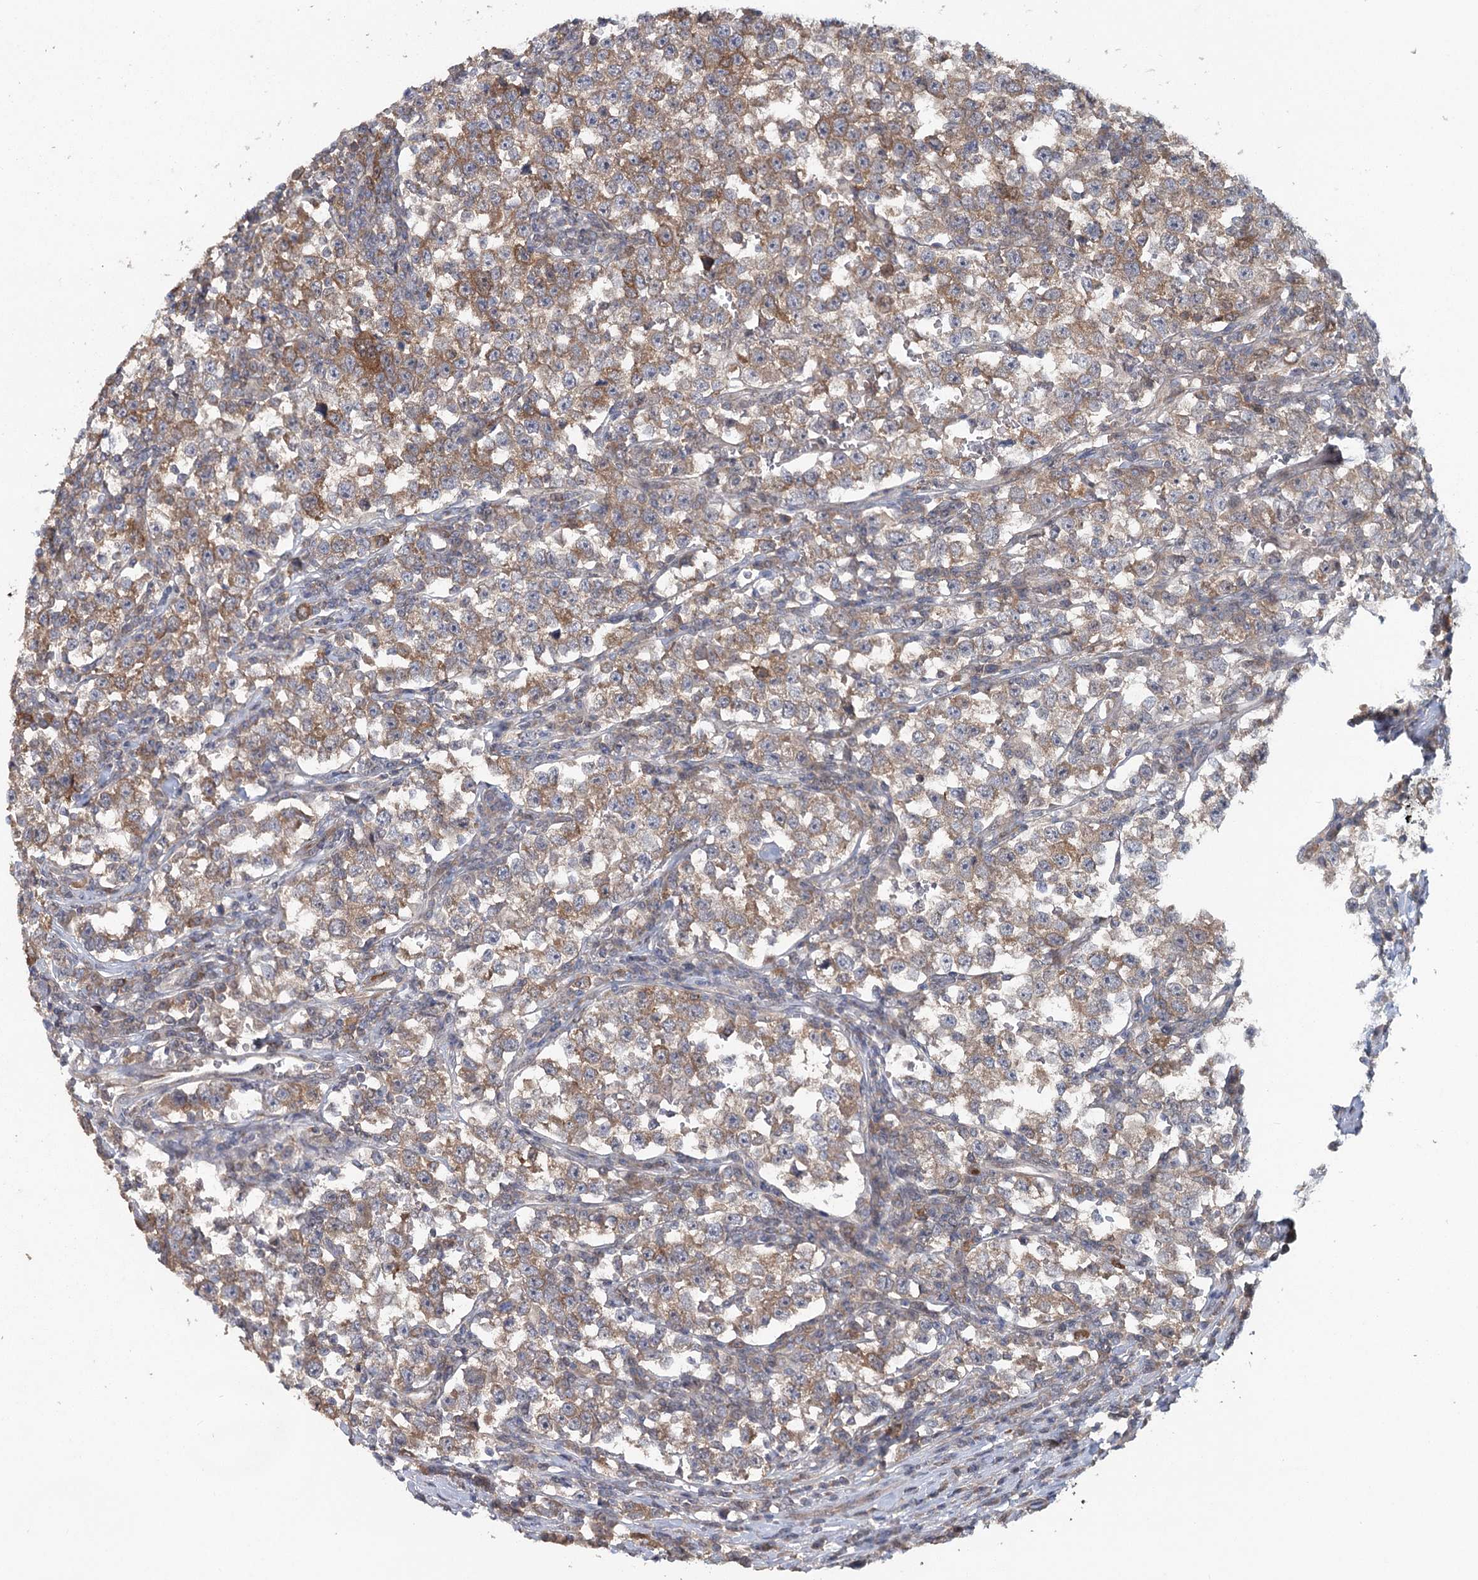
{"staining": {"intensity": "moderate", "quantity": "25%-75%", "location": "cytoplasmic/membranous"}, "tissue": "testis cancer", "cell_type": "Tumor cells", "image_type": "cancer", "snomed": [{"axis": "morphology", "description": "Normal tissue, NOS"}, {"axis": "morphology", "description": "Seminoma, NOS"}, {"axis": "topography", "description": "Testis"}], "caption": "Testis seminoma stained with a brown dye exhibits moderate cytoplasmic/membranous positive expression in approximately 25%-75% of tumor cells.", "gene": "MAP3K13", "patient": {"sex": "male", "age": 43}}